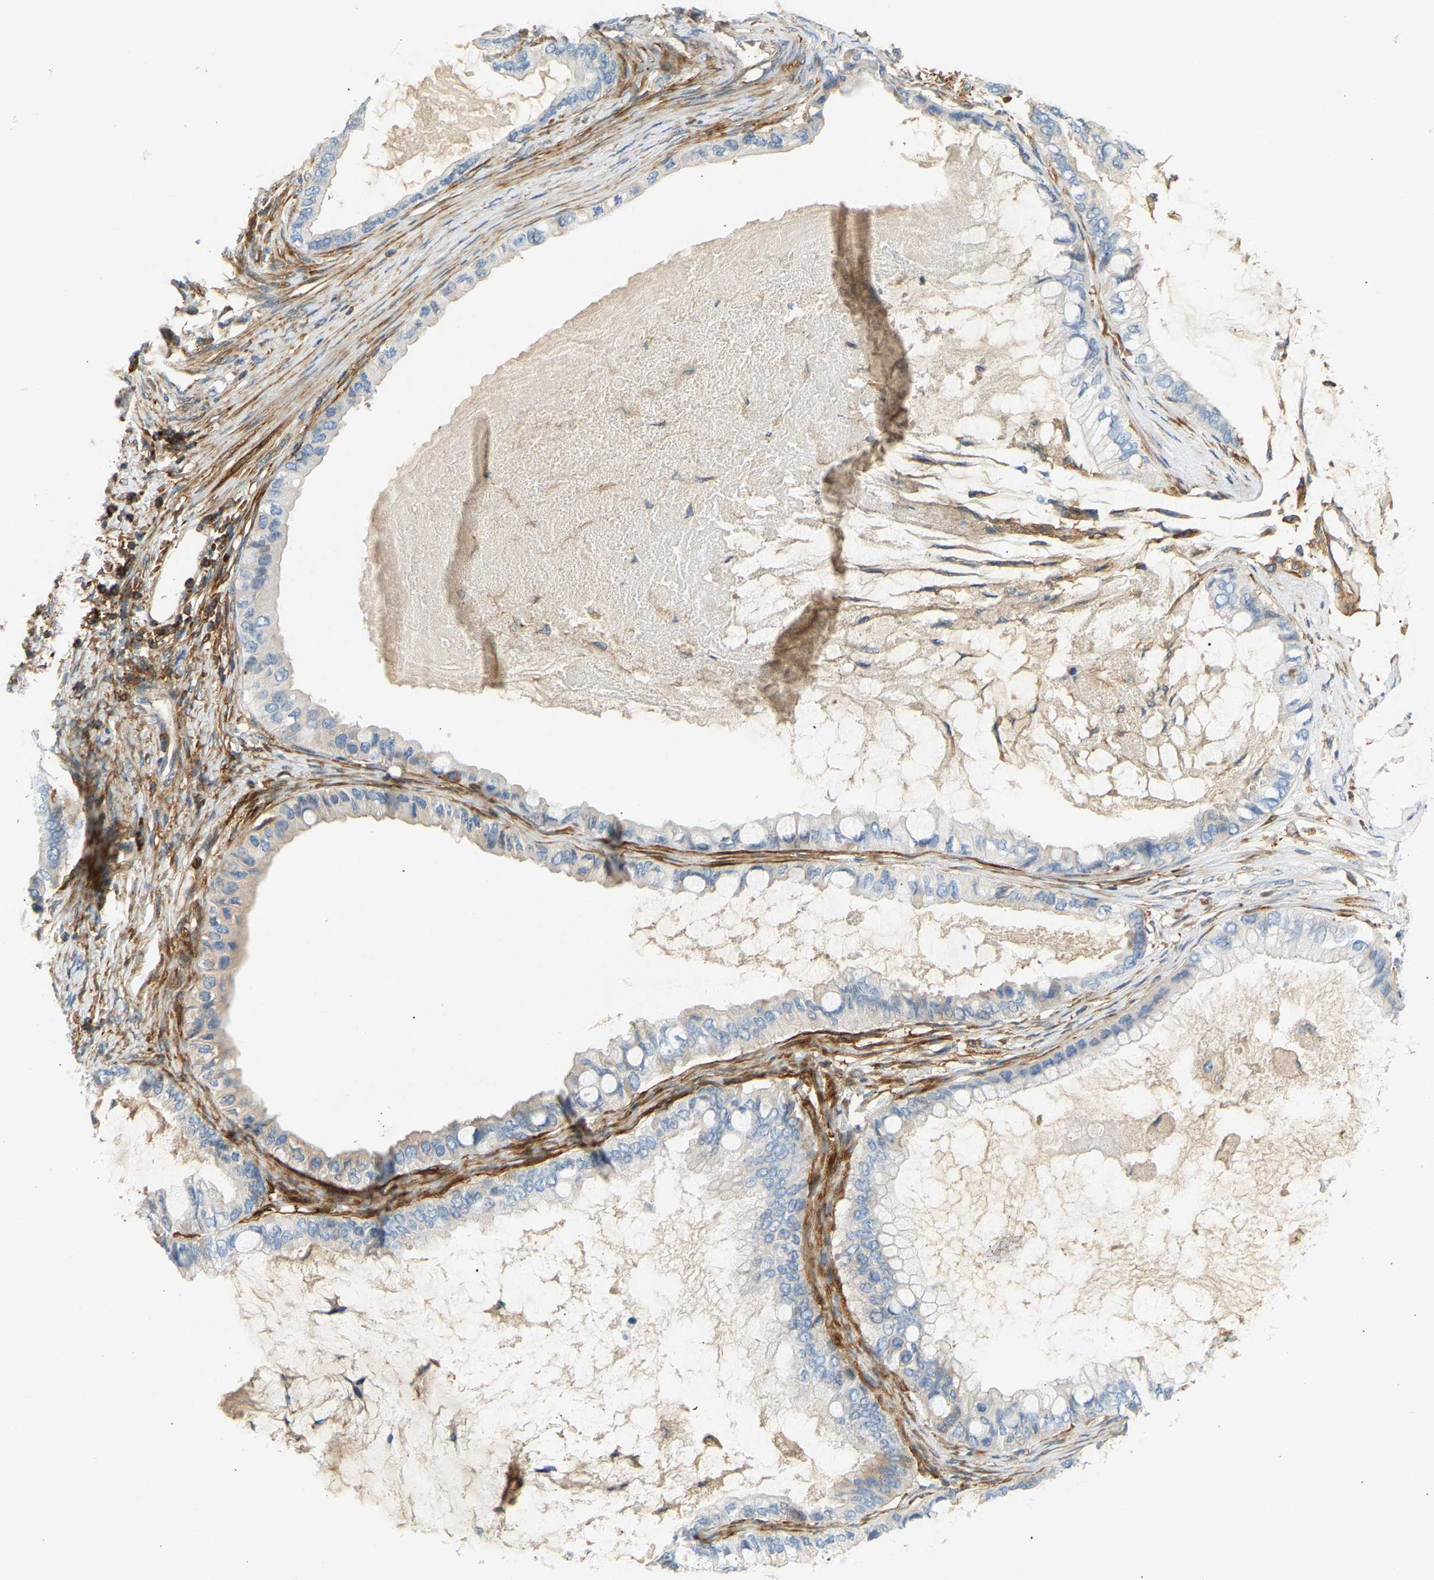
{"staining": {"intensity": "negative", "quantity": "none", "location": "none"}, "tissue": "ovarian cancer", "cell_type": "Tumor cells", "image_type": "cancer", "snomed": [{"axis": "morphology", "description": "Cystadenocarcinoma, mucinous, NOS"}, {"axis": "topography", "description": "Ovary"}], "caption": "High power microscopy image of an immunohistochemistry (IHC) image of mucinous cystadenocarcinoma (ovarian), revealing no significant positivity in tumor cells.", "gene": "FNBP1", "patient": {"sex": "female", "age": 80}}